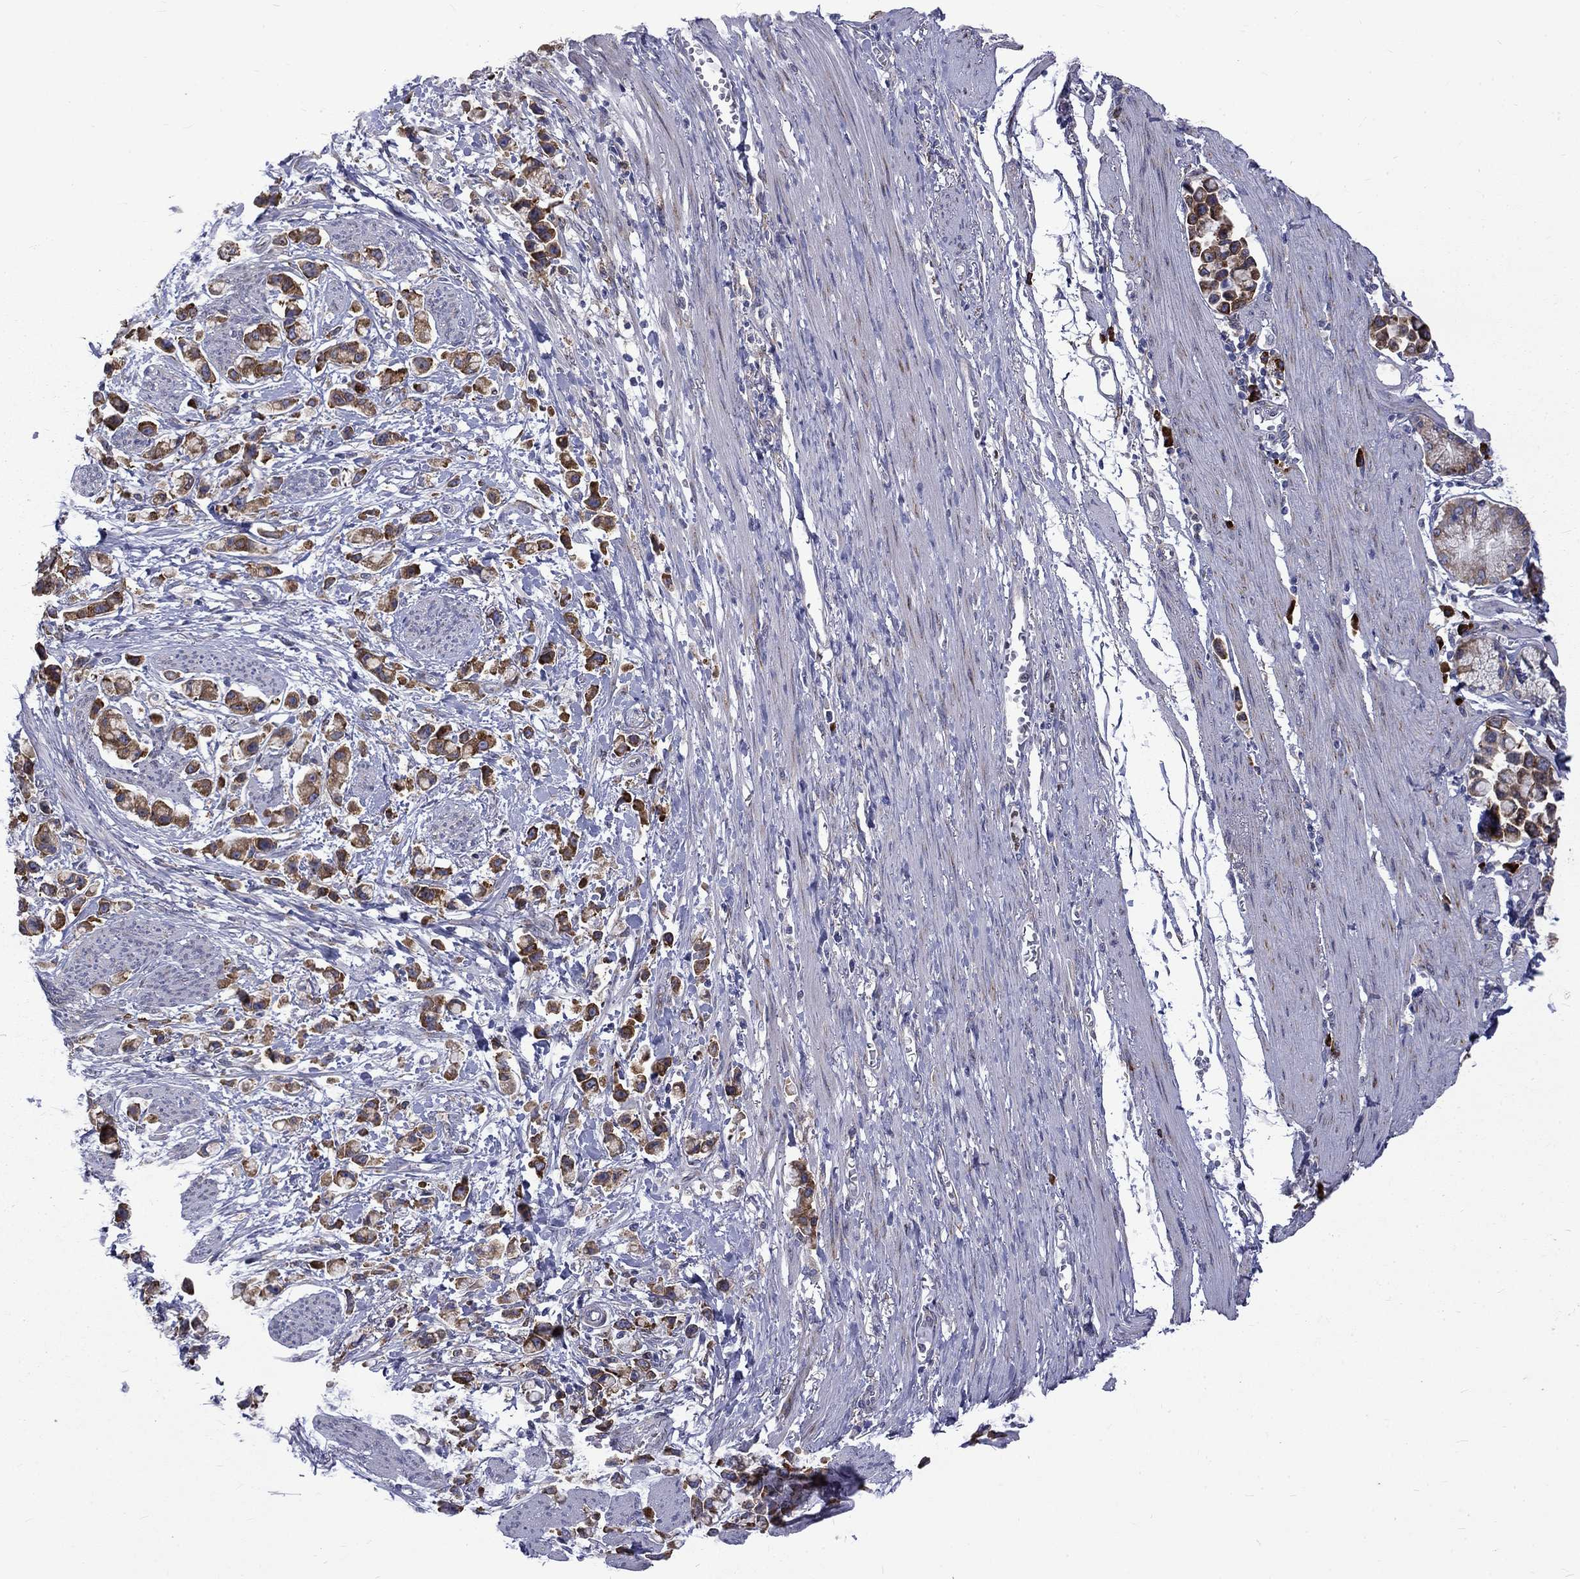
{"staining": {"intensity": "strong", "quantity": ">75%", "location": "cytoplasmic/membranous"}, "tissue": "stomach cancer", "cell_type": "Tumor cells", "image_type": "cancer", "snomed": [{"axis": "morphology", "description": "Adenocarcinoma, NOS"}, {"axis": "topography", "description": "Stomach"}], "caption": "Approximately >75% of tumor cells in stomach adenocarcinoma display strong cytoplasmic/membranous protein staining as visualized by brown immunohistochemical staining.", "gene": "PABPC4", "patient": {"sex": "female", "age": 81}}